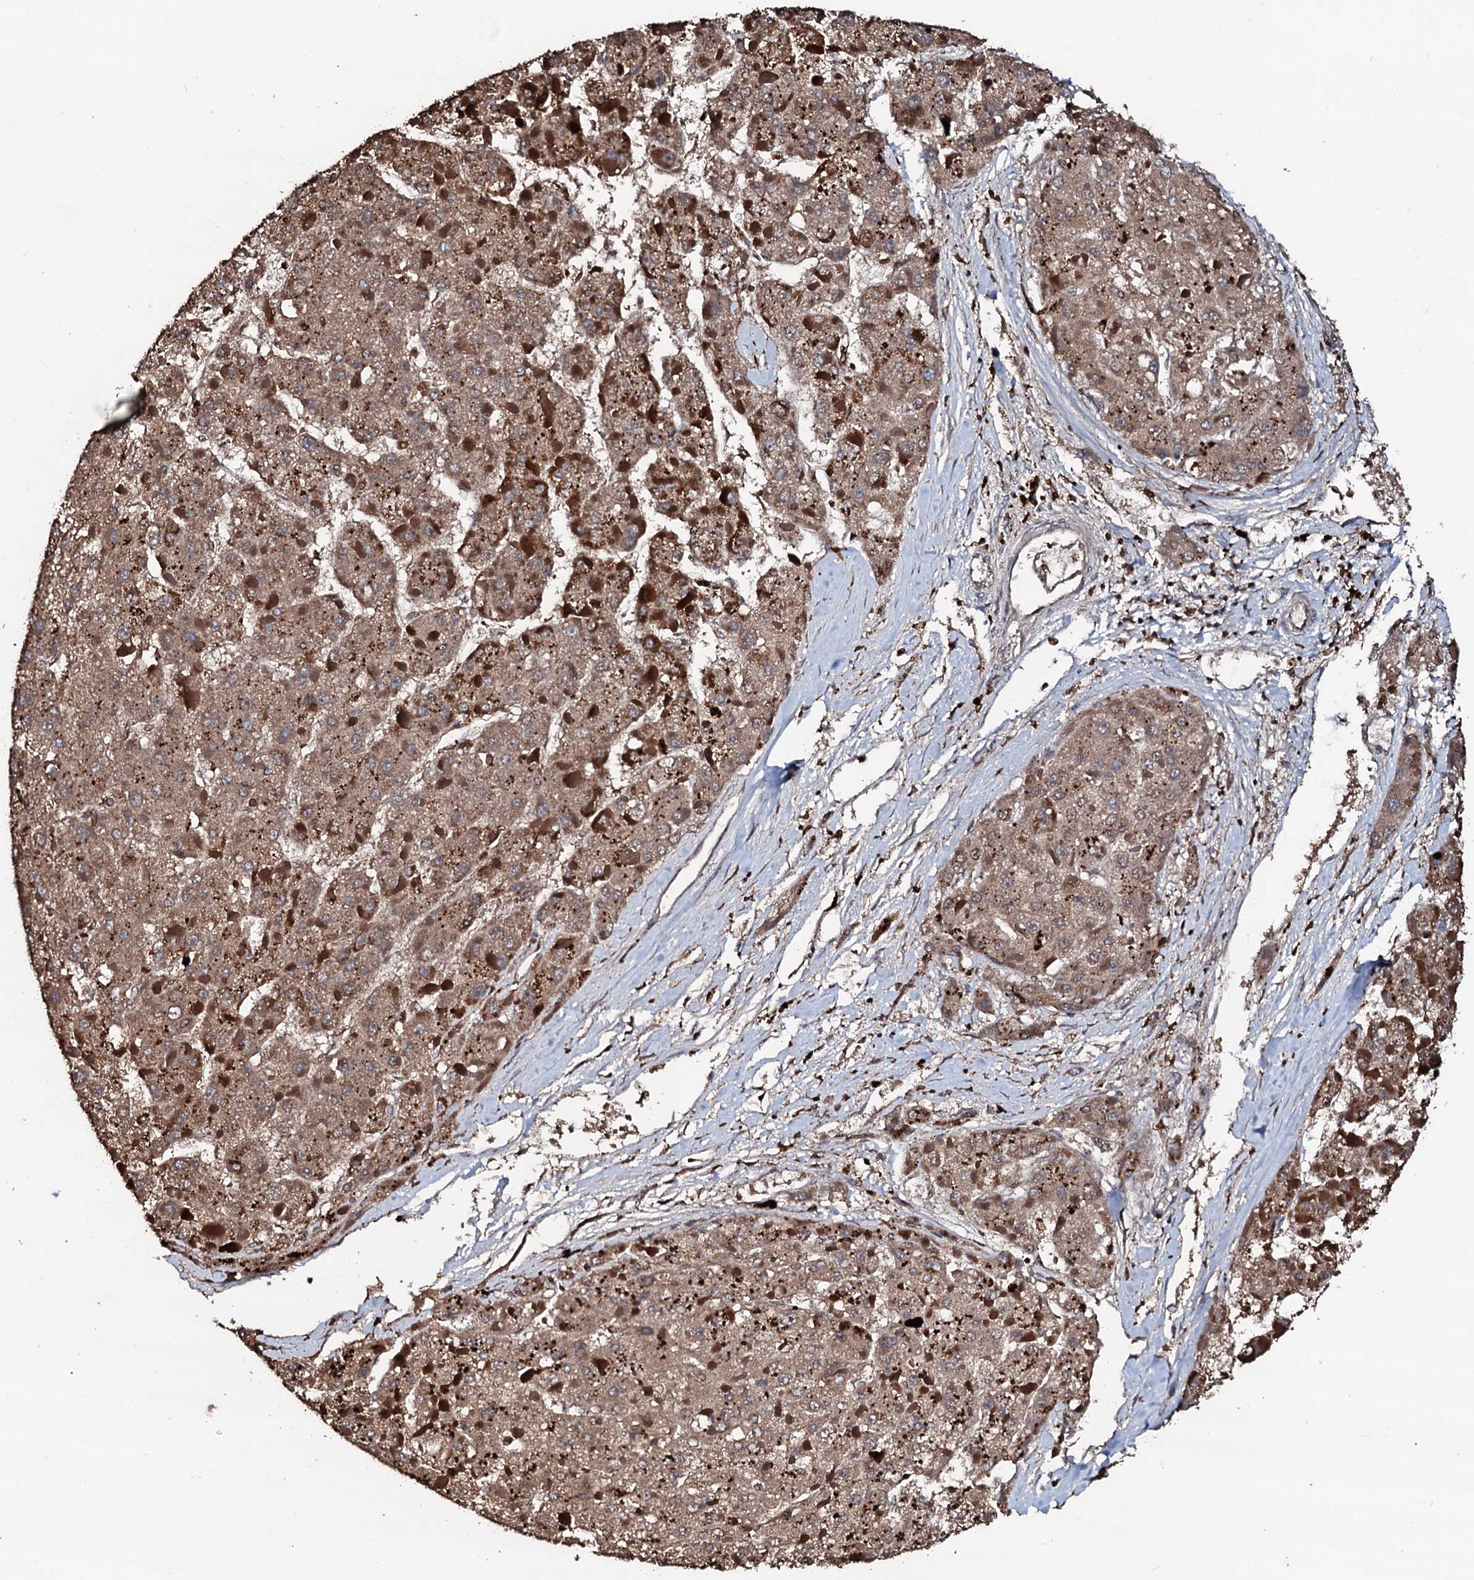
{"staining": {"intensity": "moderate", "quantity": ">75%", "location": "cytoplasmic/membranous"}, "tissue": "liver cancer", "cell_type": "Tumor cells", "image_type": "cancer", "snomed": [{"axis": "morphology", "description": "Carcinoma, Hepatocellular, NOS"}, {"axis": "topography", "description": "Liver"}], "caption": "Protein analysis of liver cancer tissue shows moderate cytoplasmic/membranous expression in about >75% of tumor cells. (Brightfield microscopy of DAB IHC at high magnification).", "gene": "SDHAF2", "patient": {"sex": "female", "age": 73}}